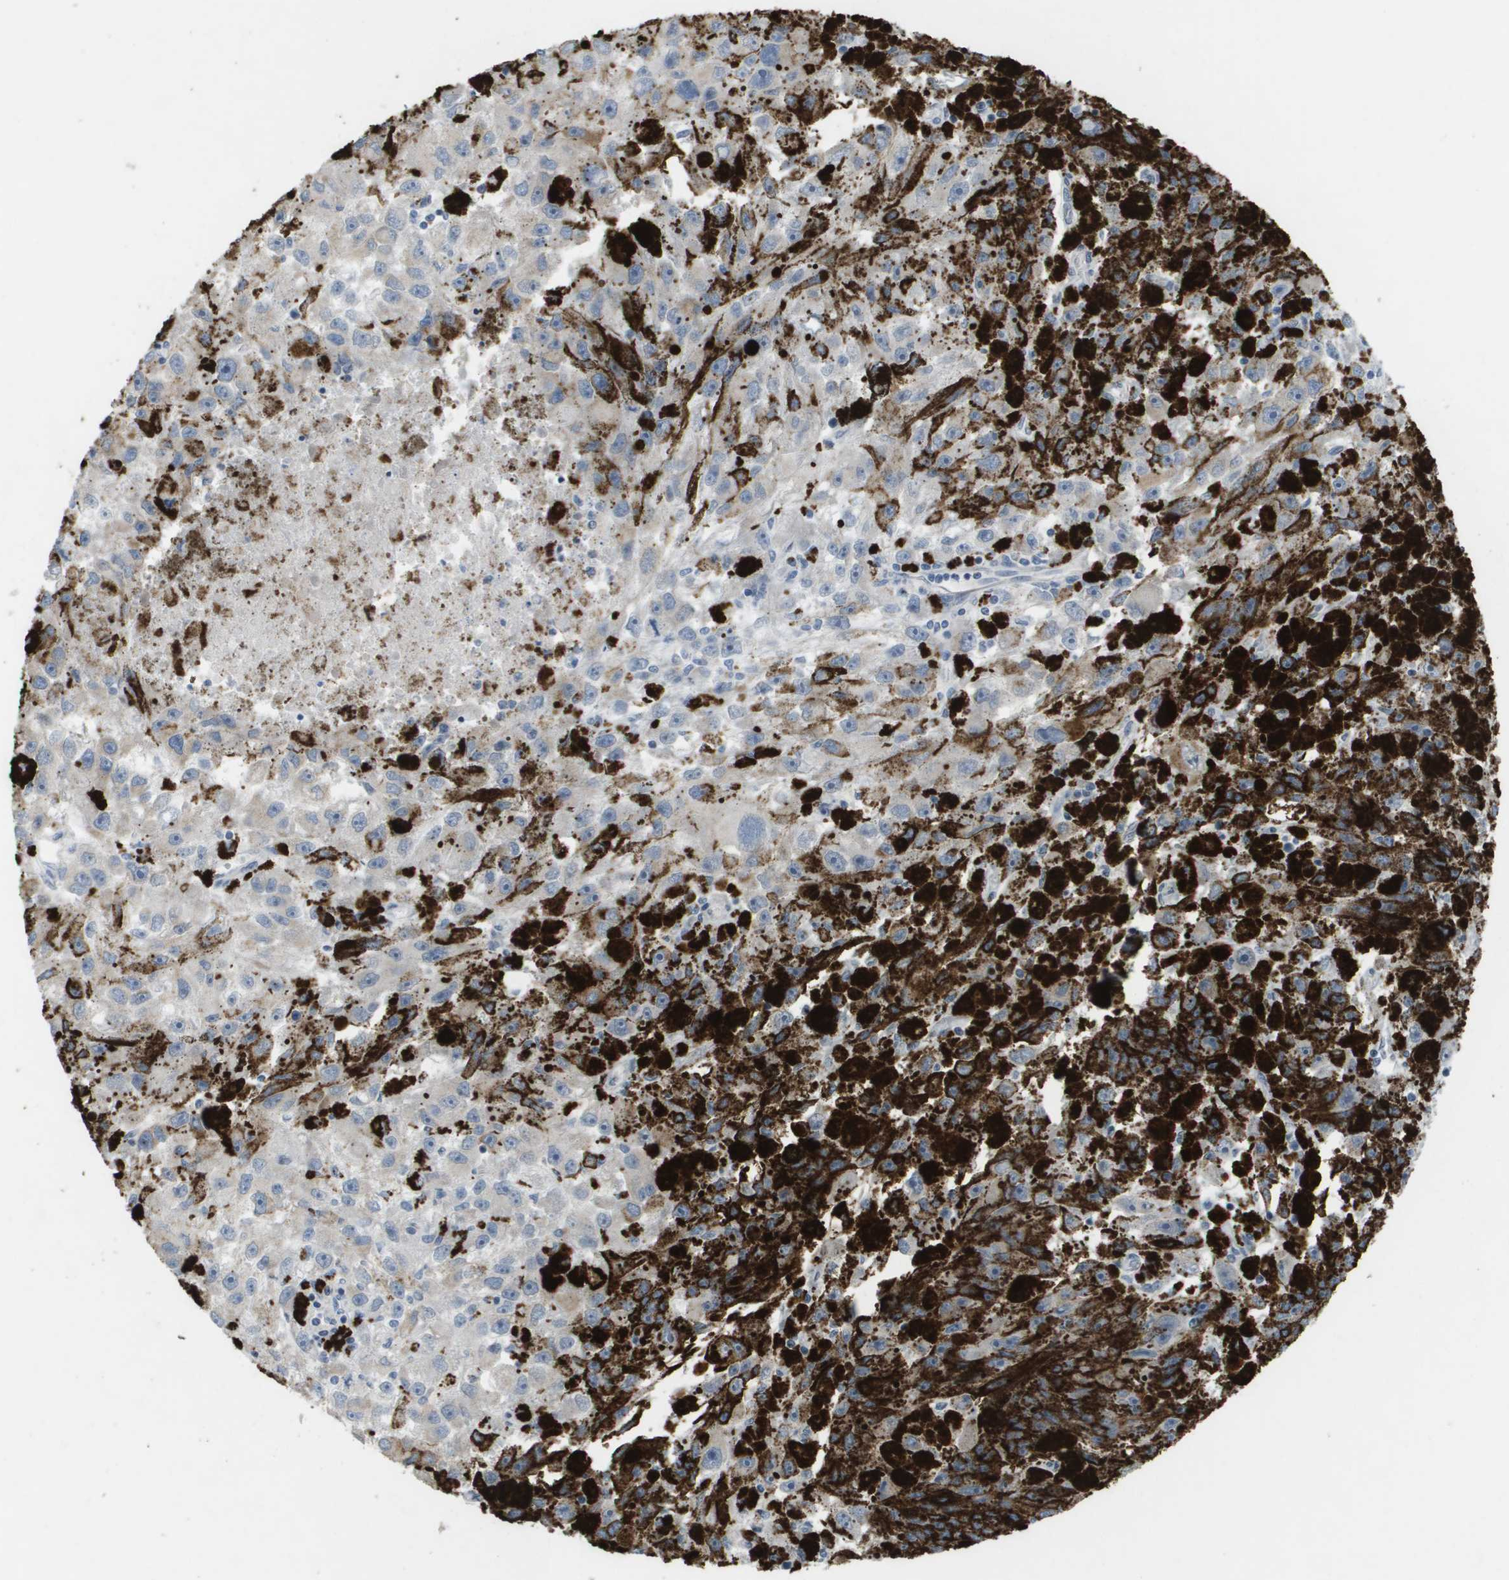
{"staining": {"intensity": "moderate", "quantity": "<25%", "location": "cytoplasmic/membranous"}, "tissue": "melanoma", "cell_type": "Tumor cells", "image_type": "cancer", "snomed": [{"axis": "morphology", "description": "Malignant melanoma, NOS"}, {"axis": "topography", "description": "Skin"}], "caption": "Human malignant melanoma stained with a brown dye shows moderate cytoplasmic/membranous positive staining in about <25% of tumor cells.", "gene": "TMEM223", "patient": {"sex": "female", "age": 104}}